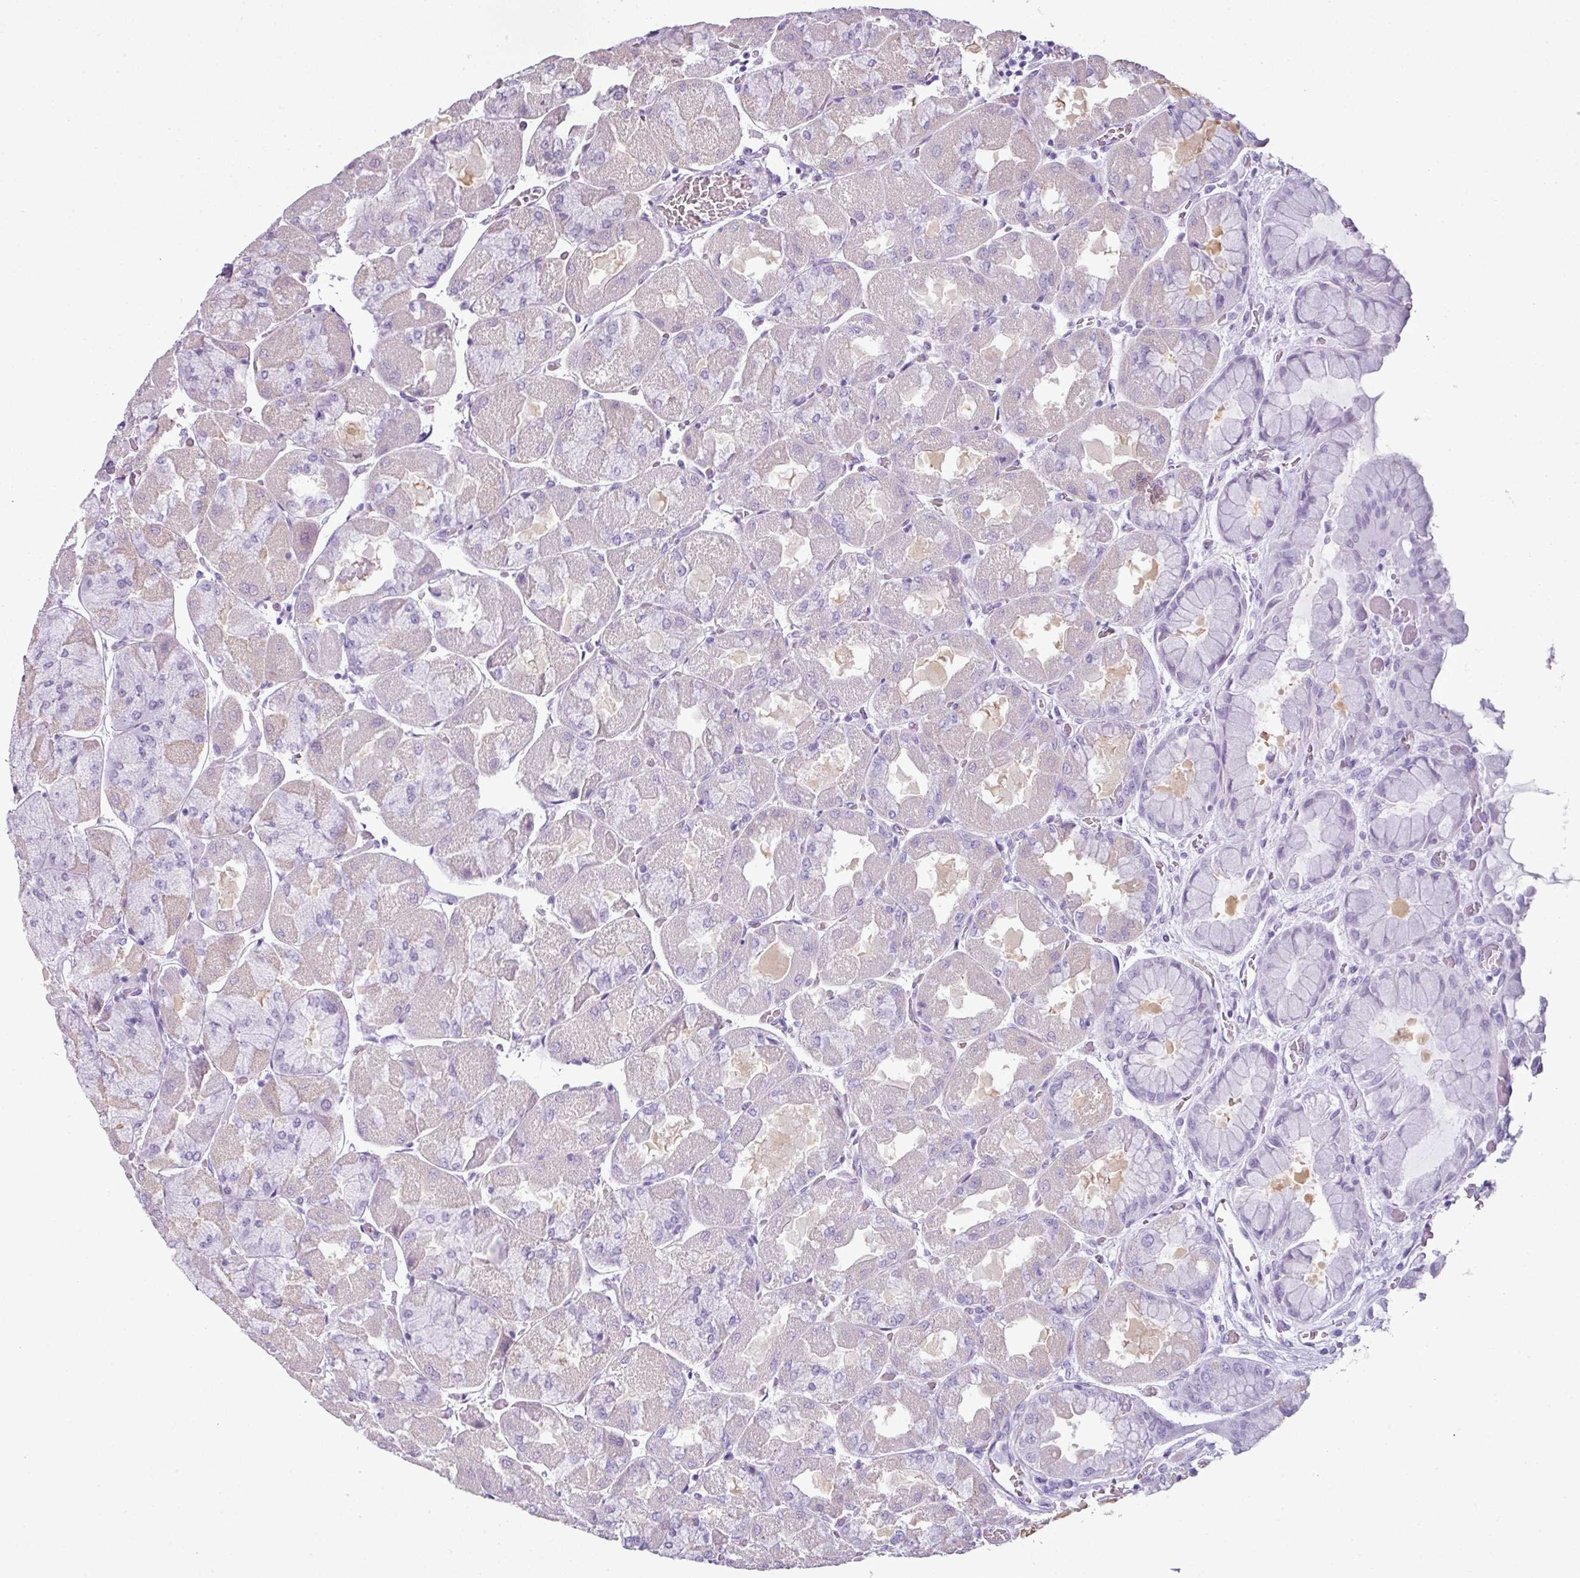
{"staining": {"intensity": "weak", "quantity": "<25%", "location": "cytoplasmic/membranous"}, "tissue": "stomach", "cell_type": "Glandular cells", "image_type": "normal", "snomed": [{"axis": "morphology", "description": "Normal tissue, NOS"}, {"axis": "topography", "description": "Stomach"}], "caption": "This is an immunohistochemistry (IHC) micrograph of normal stomach. There is no positivity in glandular cells.", "gene": "SCT", "patient": {"sex": "female", "age": 61}}